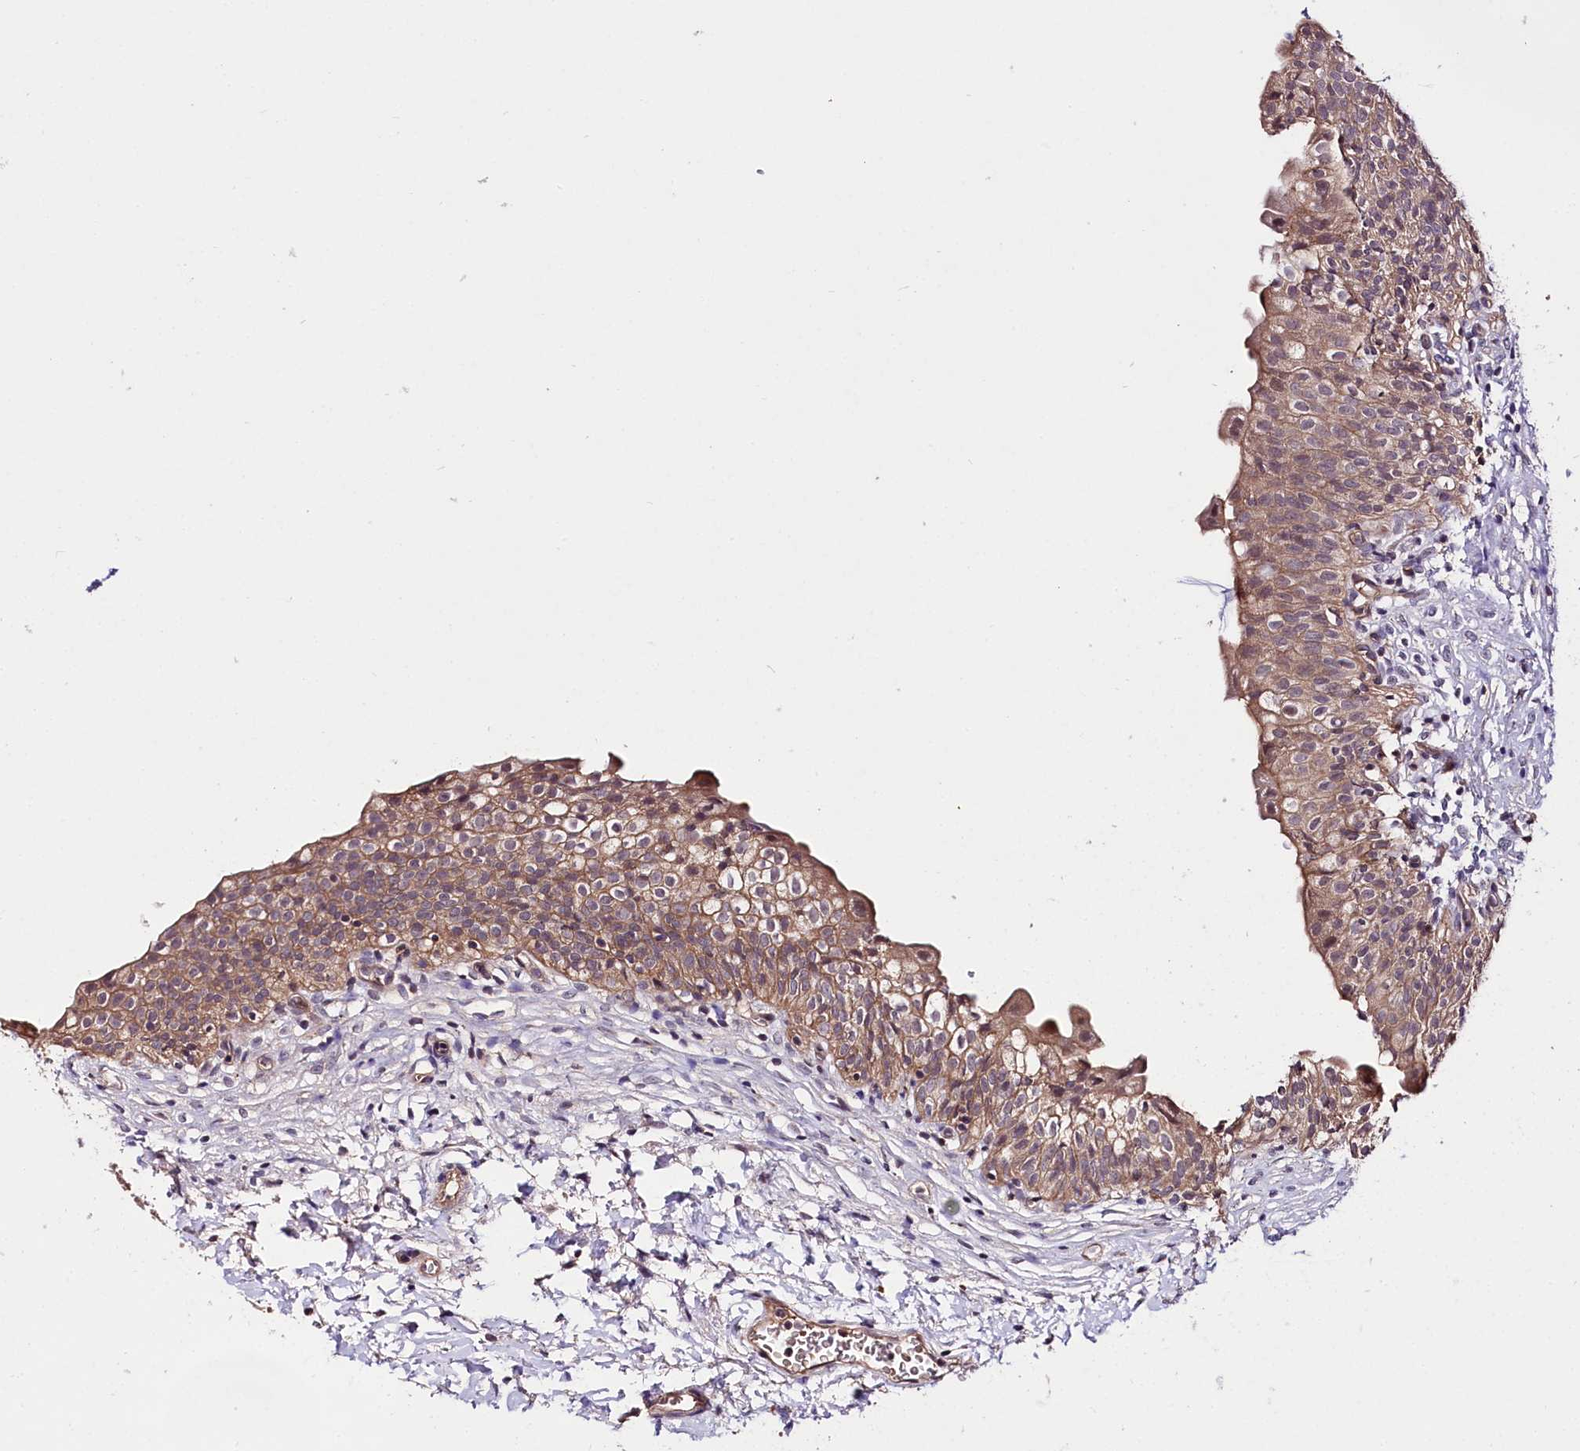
{"staining": {"intensity": "moderate", "quantity": ">75%", "location": "cytoplasmic/membranous"}, "tissue": "urinary bladder", "cell_type": "Urothelial cells", "image_type": "normal", "snomed": [{"axis": "morphology", "description": "Normal tissue, NOS"}, {"axis": "topography", "description": "Urinary bladder"}], "caption": "Urothelial cells demonstrate medium levels of moderate cytoplasmic/membranous expression in about >75% of cells in unremarkable urinary bladder. The staining is performed using DAB (3,3'-diaminobenzidine) brown chromogen to label protein expression. The nuclei are counter-stained blue using hematoxylin.", "gene": "TAFAZZIN", "patient": {"sex": "male", "age": 55}}